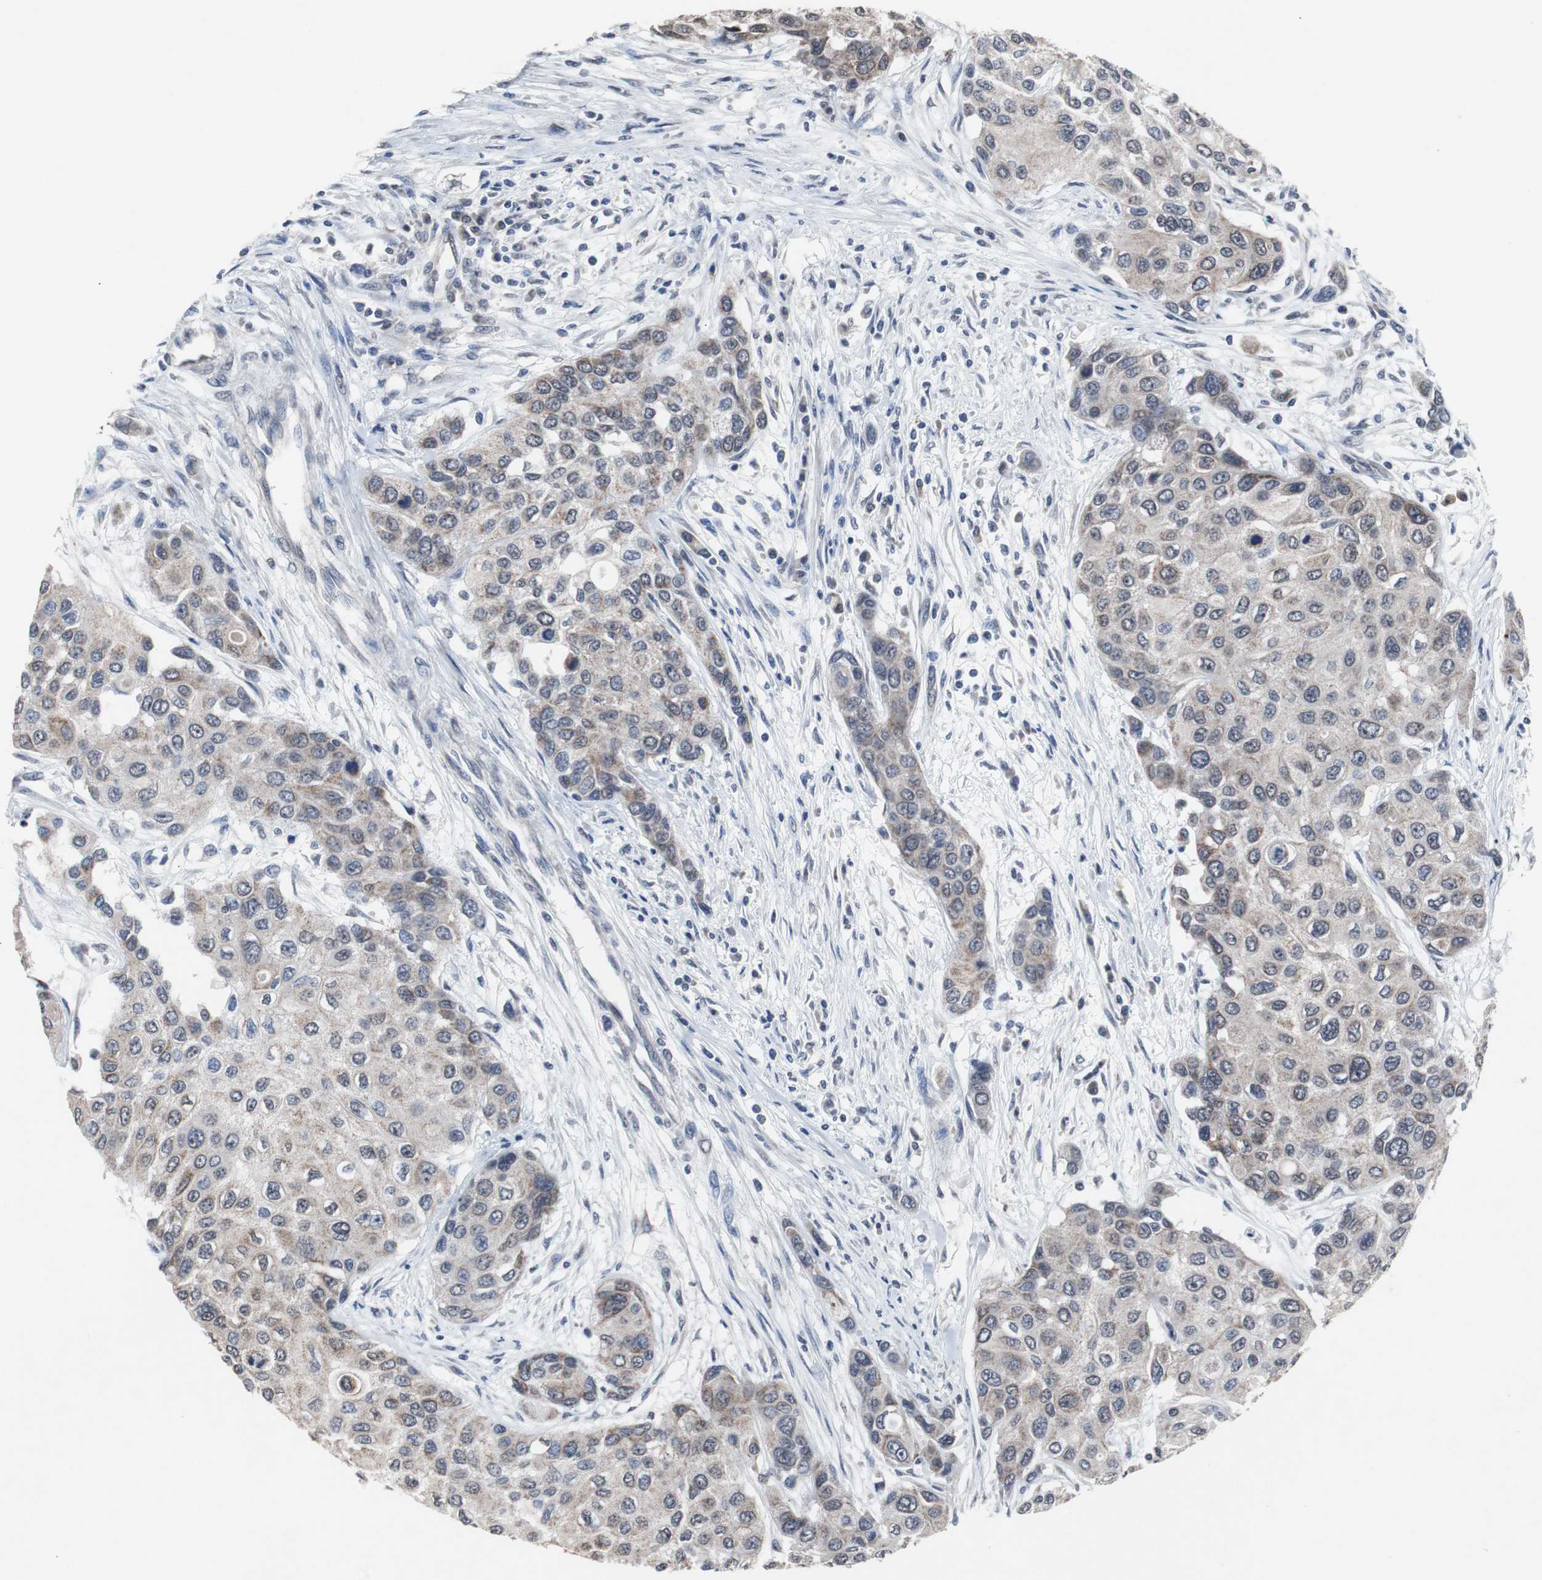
{"staining": {"intensity": "weak", "quantity": "25%-75%", "location": "cytoplasmic/membranous"}, "tissue": "urothelial cancer", "cell_type": "Tumor cells", "image_type": "cancer", "snomed": [{"axis": "morphology", "description": "Urothelial carcinoma, High grade"}, {"axis": "topography", "description": "Urinary bladder"}], "caption": "The immunohistochemical stain highlights weak cytoplasmic/membranous positivity in tumor cells of urothelial carcinoma (high-grade) tissue.", "gene": "RBM47", "patient": {"sex": "female", "age": 56}}